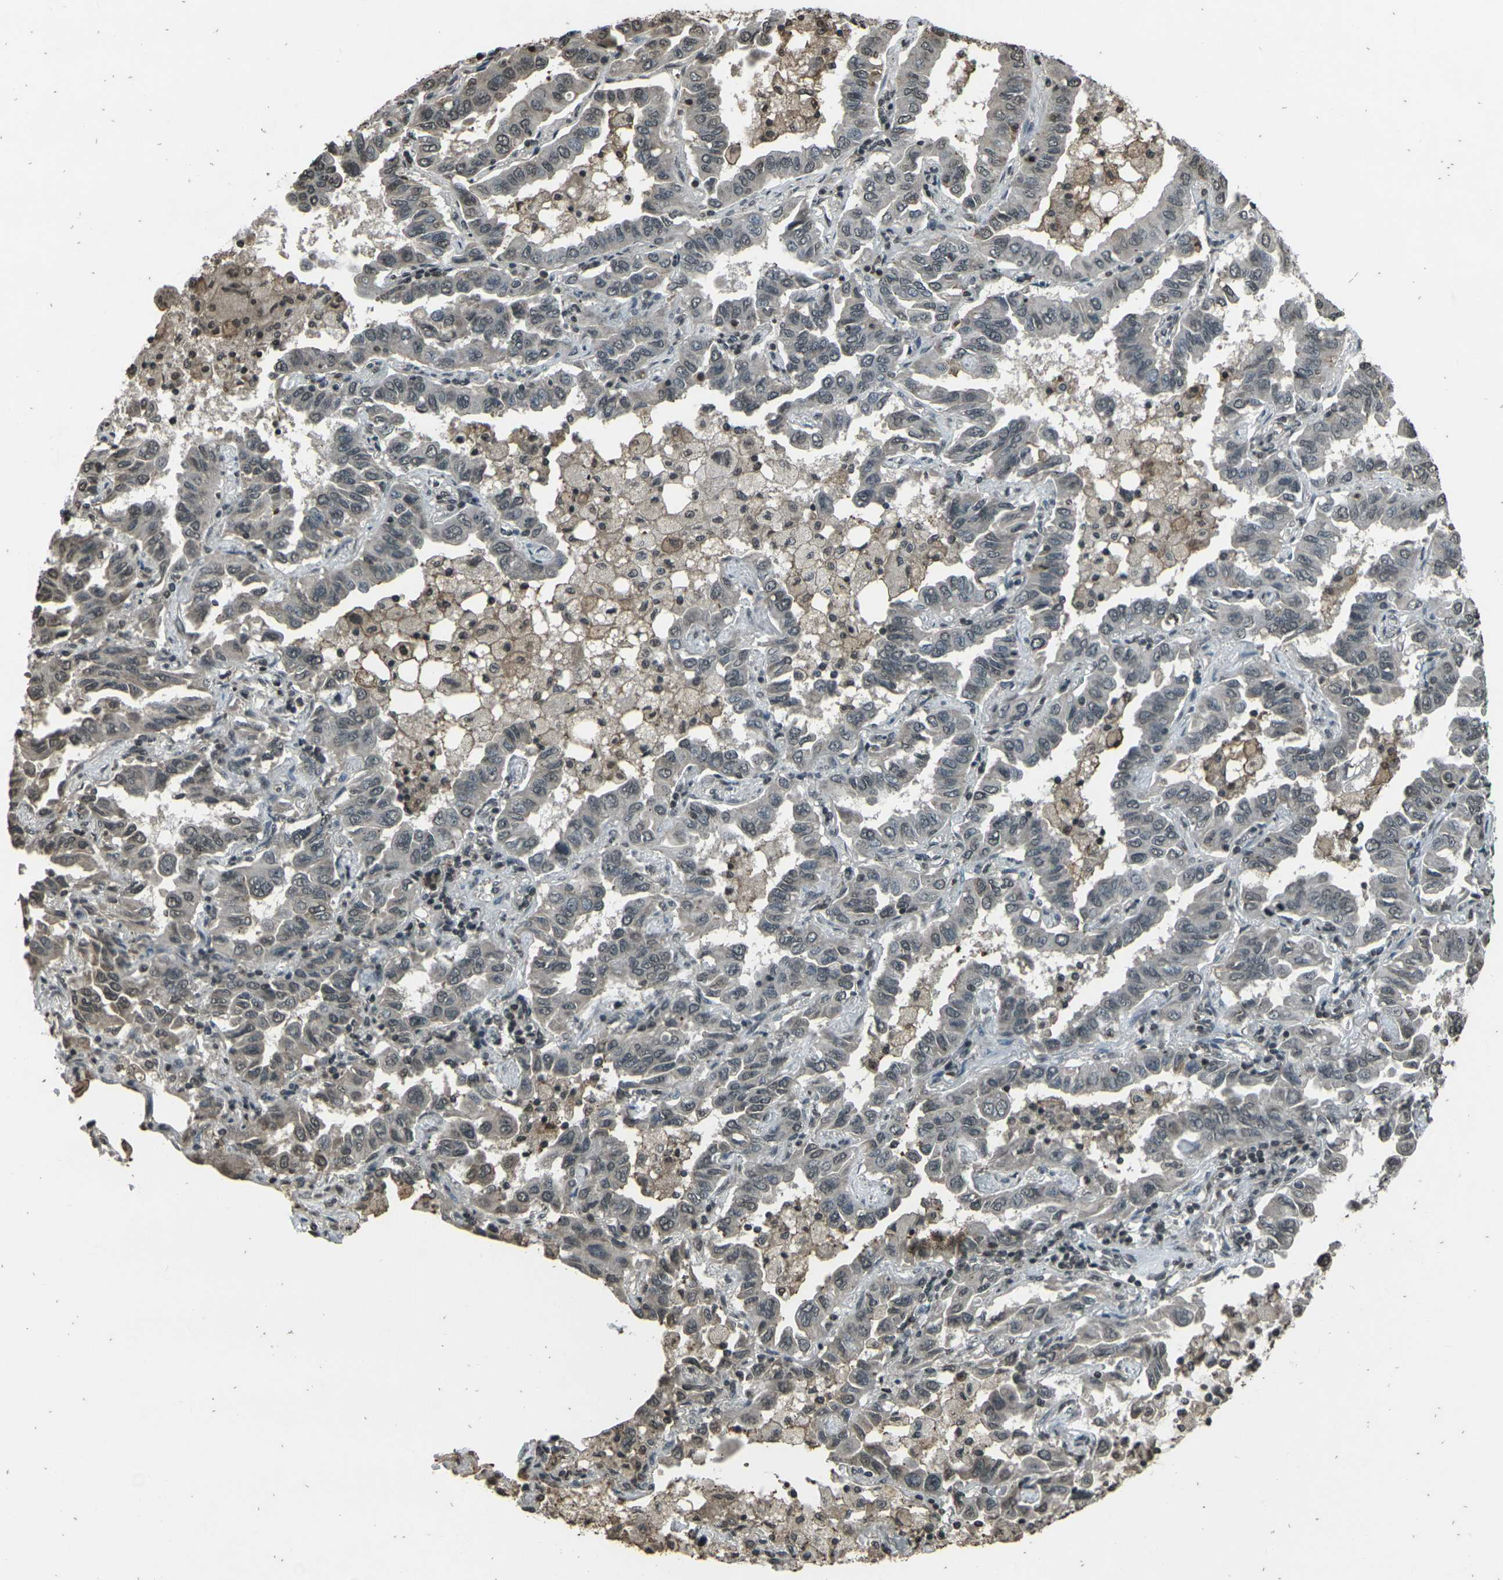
{"staining": {"intensity": "weak", "quantity": "<25%", "location": "nuclear"}, "tissue": "lung cancer", "cell_type": "Tumor cells", "image_type": "cancer", "snomed": [{"axis": "morphology", "description": "Adenocarcinoma, NOS"}, {"axis": "topography", "description": "Lung"}], "caption": "Photomicrograph shows no significant protein expression in tumor cells of lung cancer. (DAB immunohistochemistry (IHC) with hematoxylin counter stain).", "gene": "PRPF8", "patient": {"sex": "male", "age": 64}}